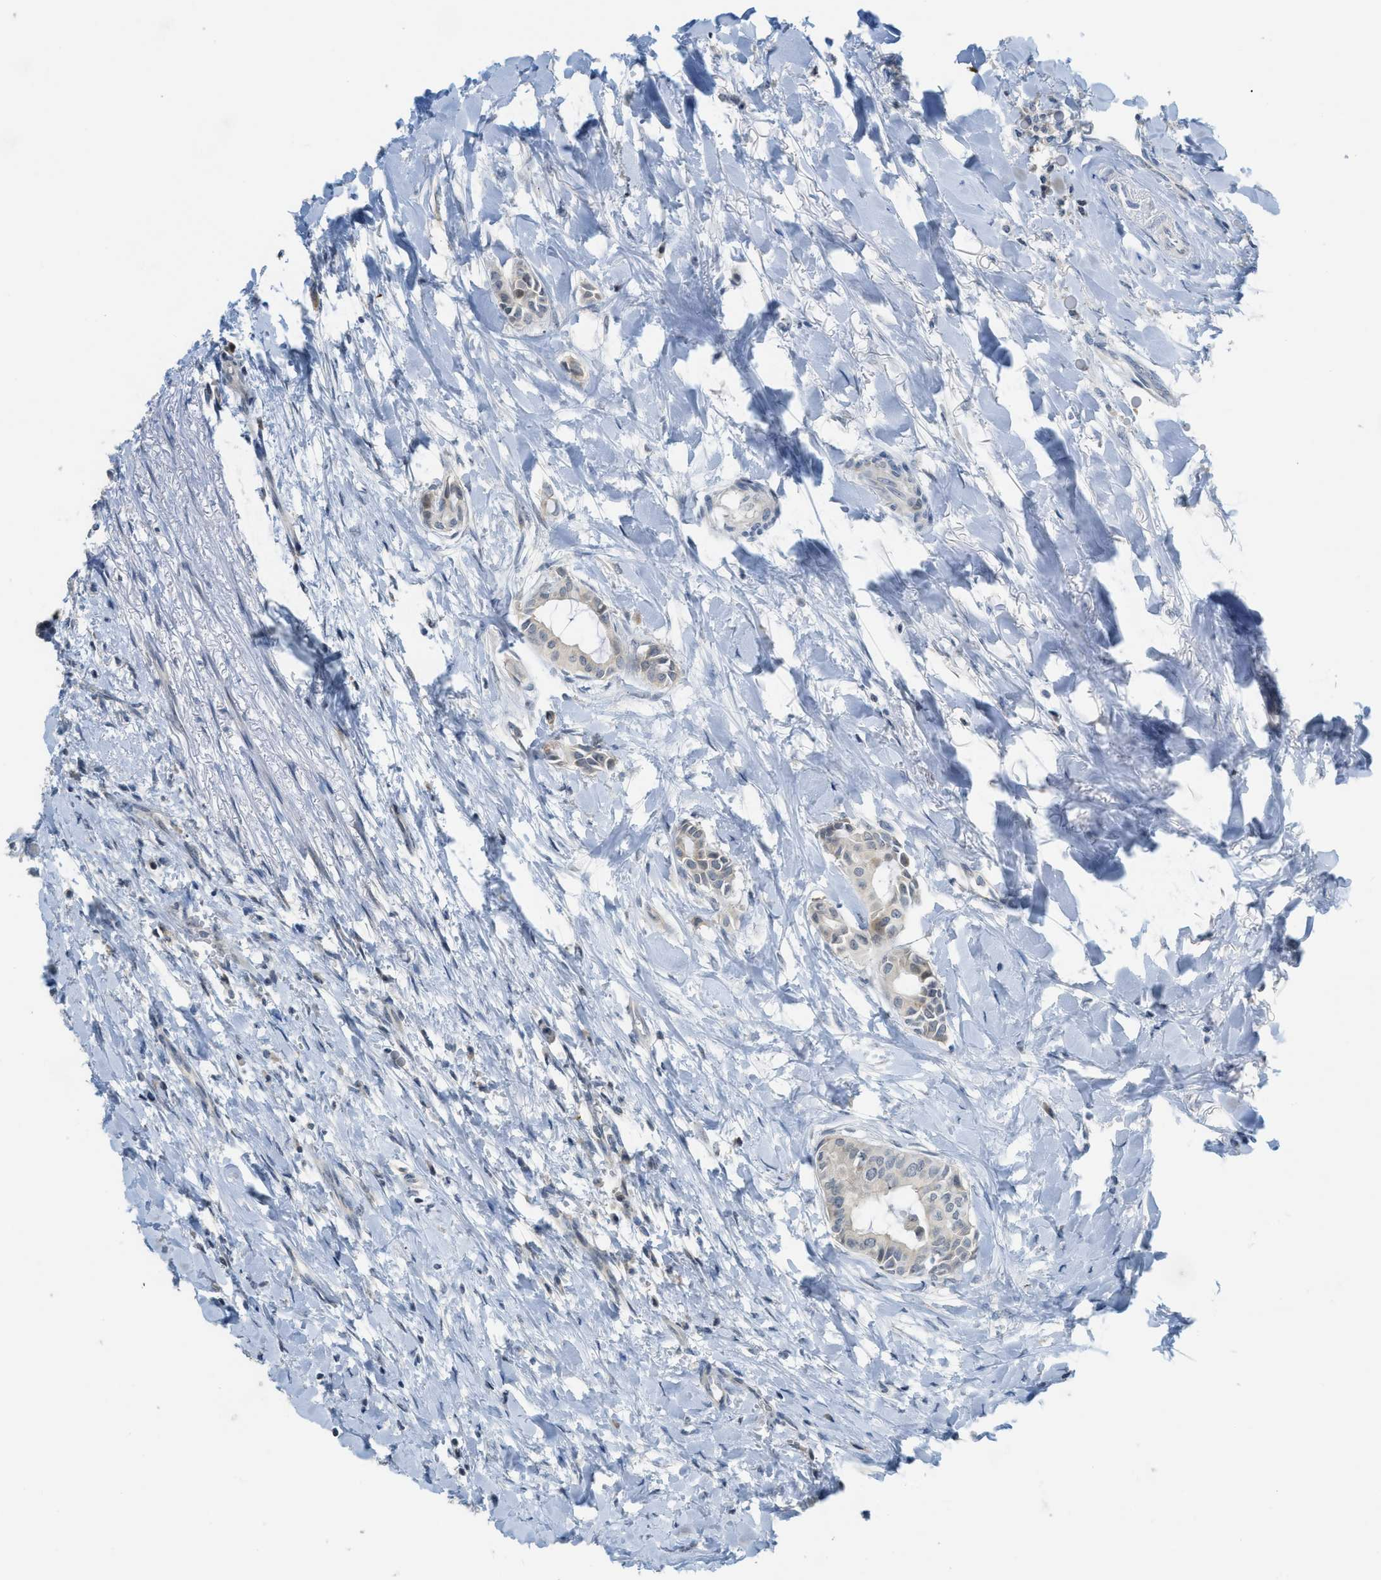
{"staining": {"intensity": "weak", "quantity": "<25%", "location": "cytoplasmic/membranous,nuclear"}, "tissue": "head and neck cancer", "cell_type": "Tumor cells", "image_type": "cancer", "snomed": [{"axis": "morphology", "description": "Adenocarcinoma, NOS"}, {"axis": "topography", "description": "Salivary gland"}, {"axis": "topography", "description": "Head-Neck"}], "caption": "Human head and neck adenocarcinoma stained for a protein using immunohistochemistry demonstrates no staining in tumor cells.", "gene": "TXNDC2", "patient": {"sex": "female", "age": 59}}